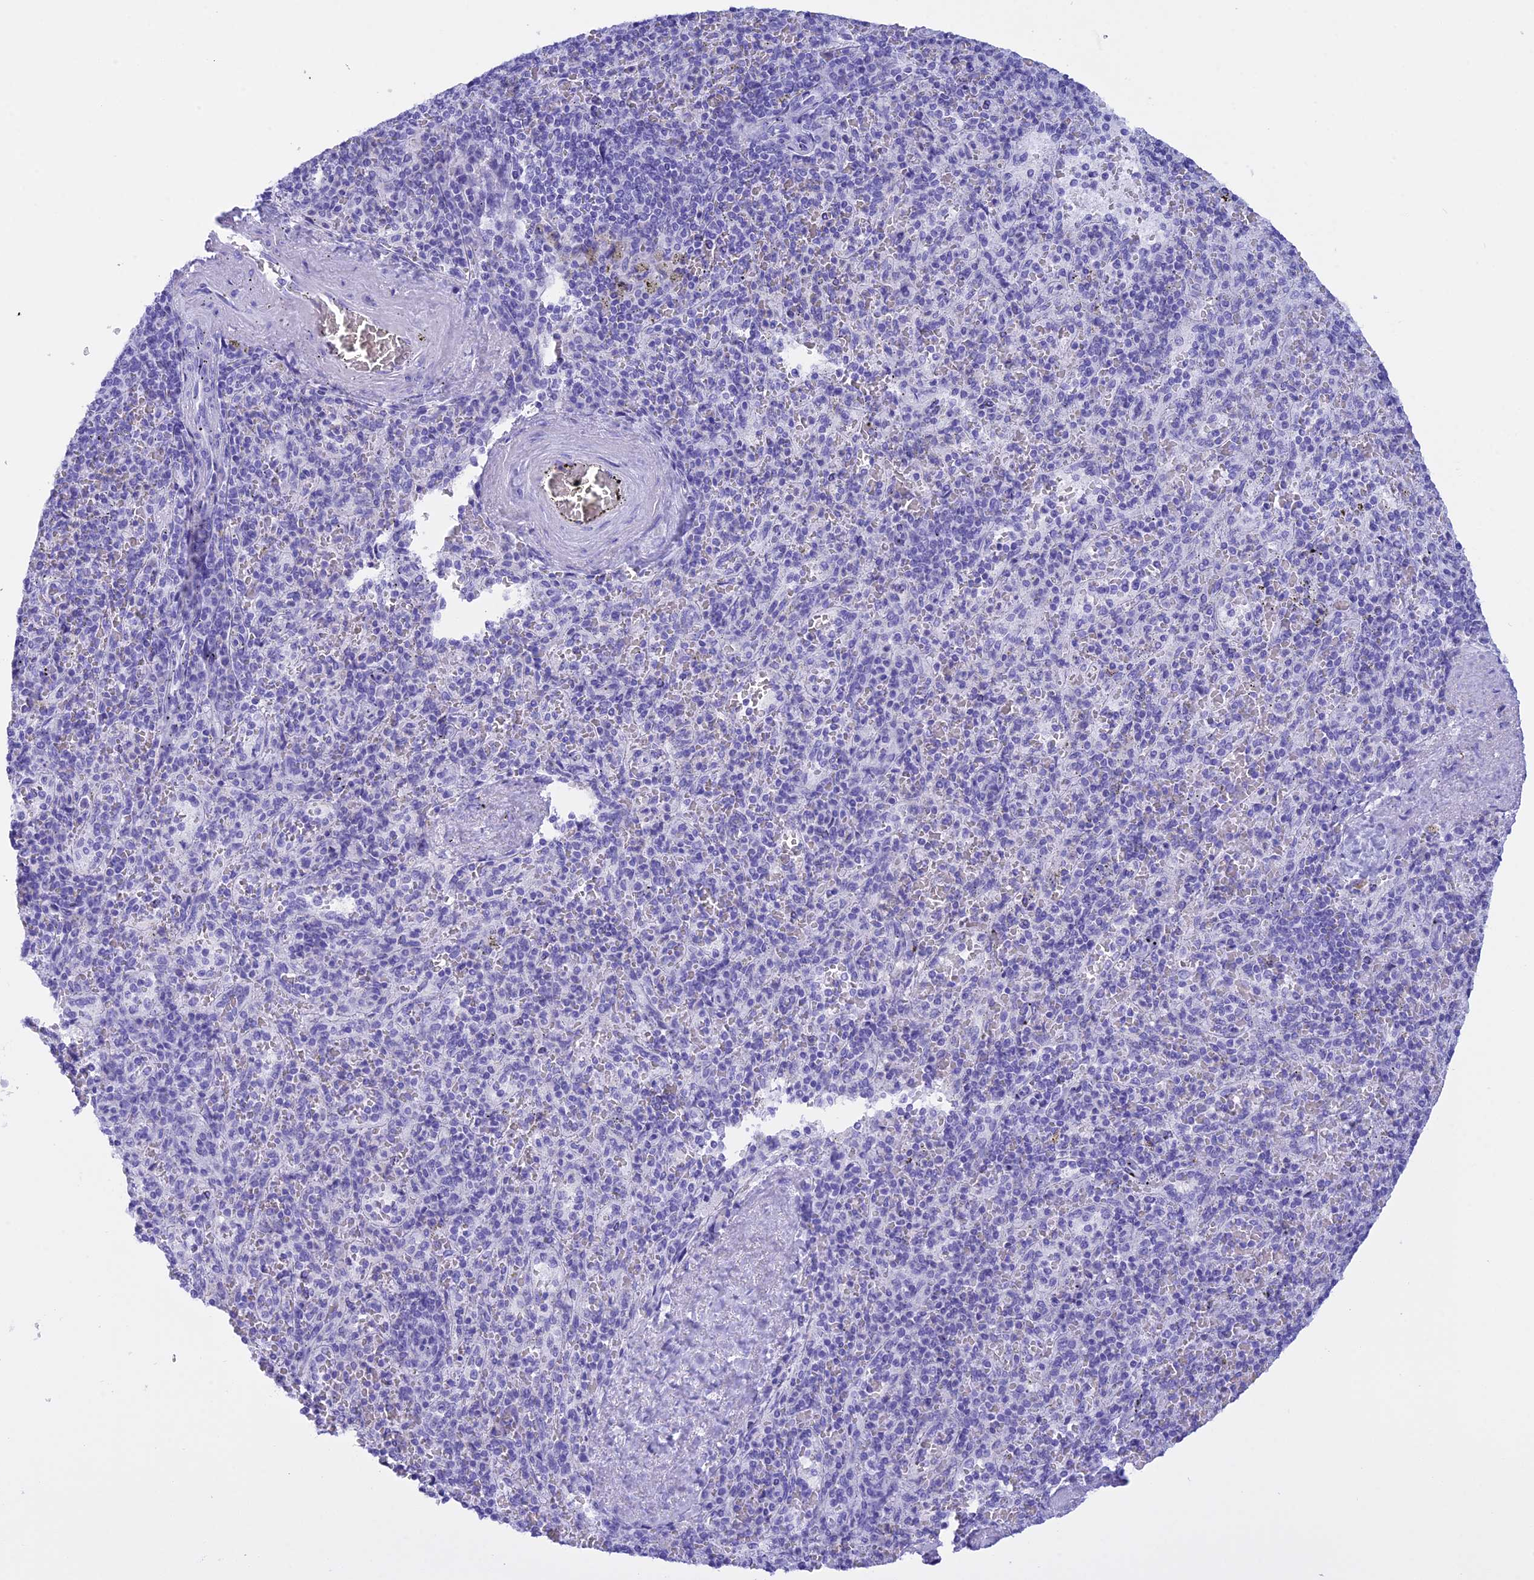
{"staining": {"intensity": "negative", "quantity": "none", "location": "none"}, "tissue": "spleen", "cell_type": "Cells in red pulp", "image_type": "normal", "snomed": [{"axis": "morphology", "description": "Normal tissue, NOS"}, {"axis": "topography", "description": "Spleen"}], "caption": "Immunohistochemistry of normal spleen reveals no positivity in cells in red pulp. (Brightfield microscopy of DAB immunohistochemistry at high magnification).", "gene": "BRI3", "patient": {"sex": "male", "age": 82}}